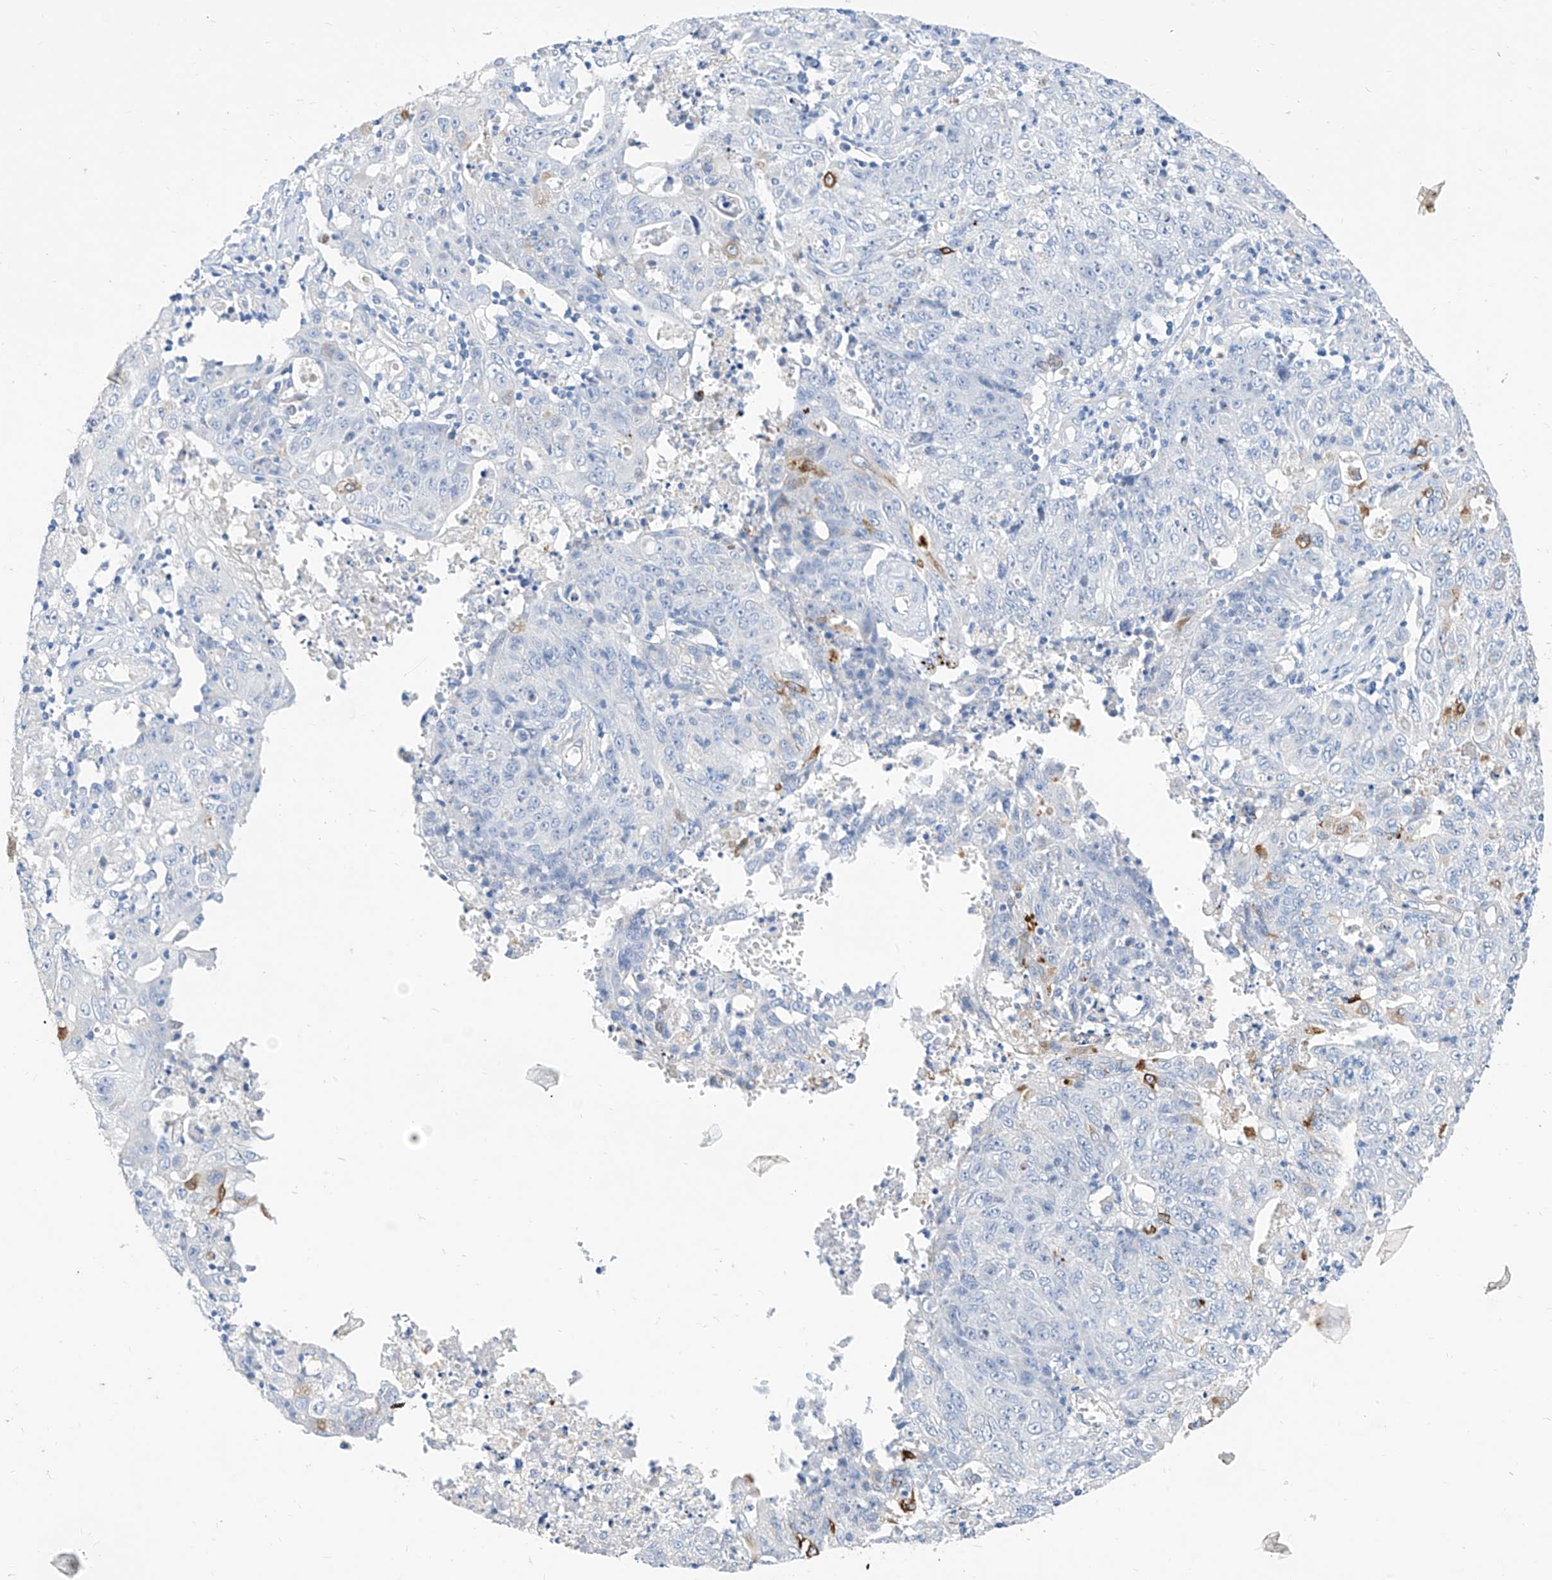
{"staining": {"intensity": "moderate", "quantity": "<25%", "location": "cytoplasmic/membranous"}, "tissue": "ovarian cancer", "cell_type": "Tumor cells", "image_type": "cancer", "snomed": [{"axis": "morphology", "description": "Carcinoma, endometroid"}, {"axis": "topography", "description": "Ovary"}], "caption": "Ovarian cancer stained with a protein marker reveals moderate staining in tumor cells.", "gene": "SCGB2A1", "patient": {"sex": "female", "age": 42}}